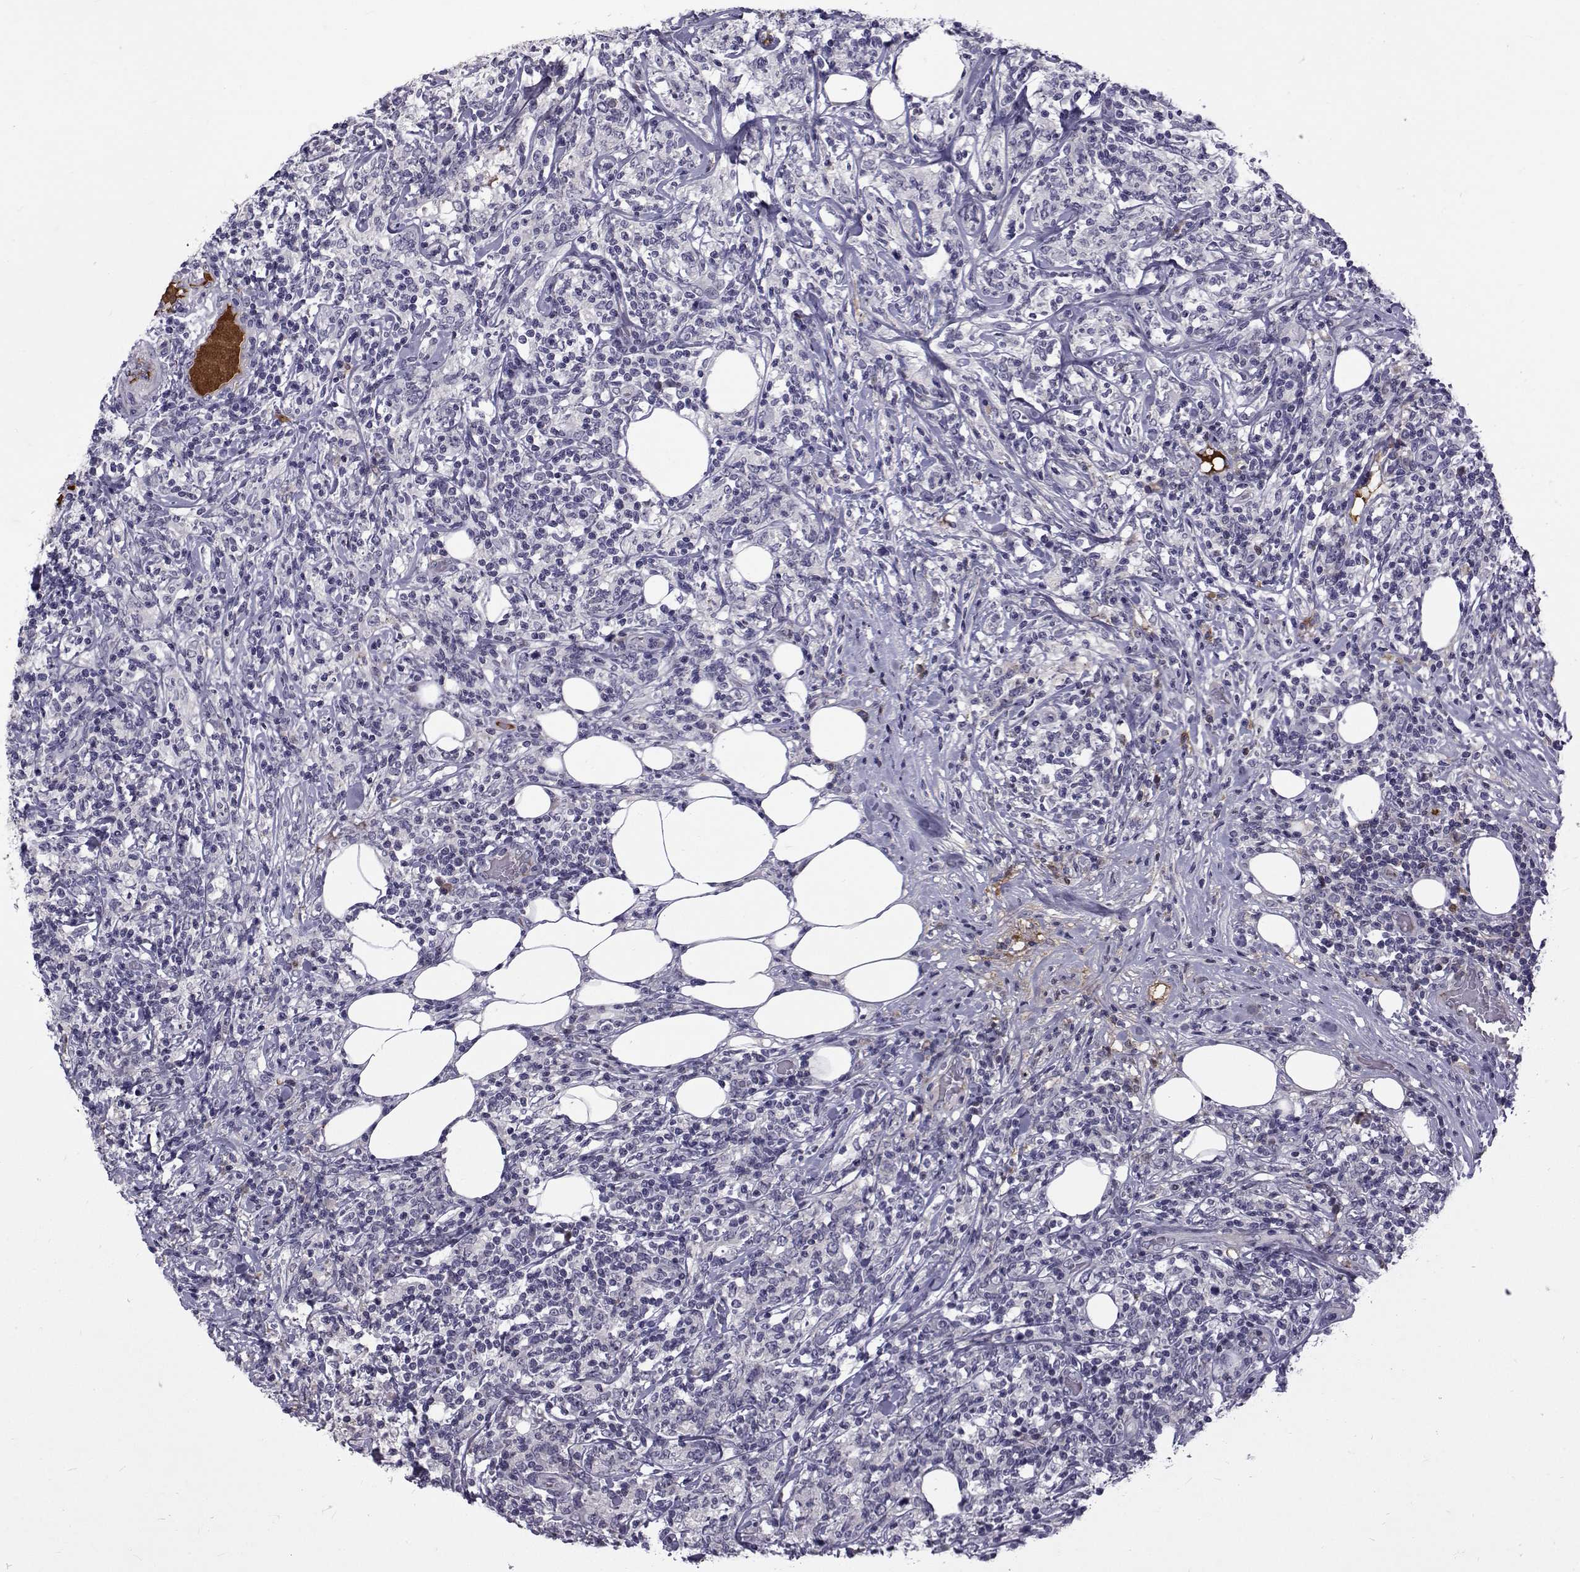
{"staining": {"intensity": "negative", "quantity": "none", "location": "none"}, "tissue": "lymphoma", "cell_type": "Tumor cells", "image_type": "cancer", "snomed": [{"axis": "morphology", "description": "Malignant lymphoma, non-Hodgkin's type, High grade"}, {"axis": "topography", "description": "Lymph node"}], "caption": "Immunohistochemistry (IHC) histopathology image of neoplastic tissue: malignant lymphoma, non-Hodgkin's type (high-grade) stained with DAB (3,3'-diaminobenzidine) exhibits no significant protein positivity in tumor cells.", "gene": "TNFRSF11B", "patient": {"sex": "female", "age": 84}}